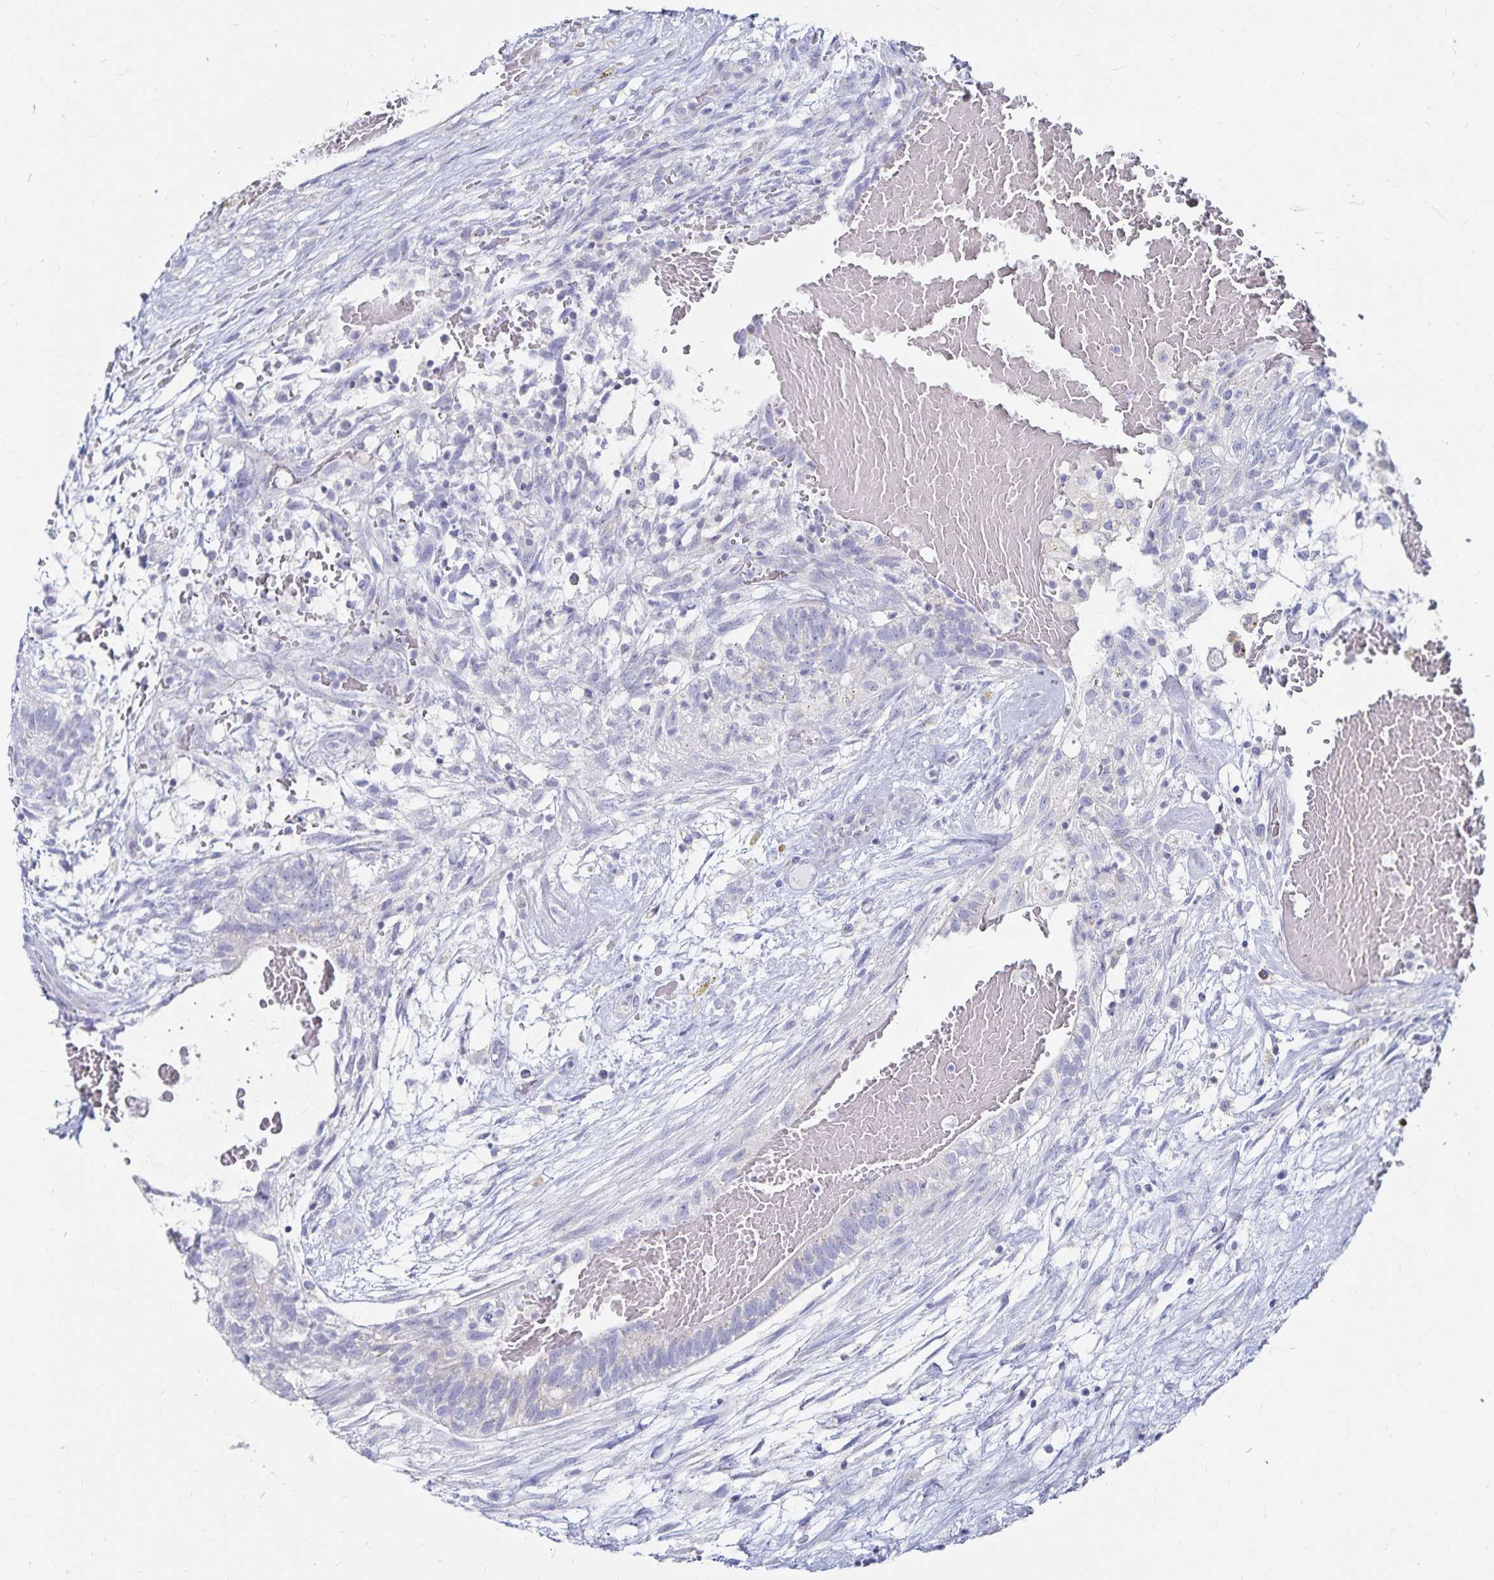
{"staining": {"intensity": "negative", "quantity": "none", "location": "none"}, "tissue": "testis cancer", "cell_type": "Tumor cells", "image_type": "cancer", "snomed": [{"axis": "morphology", "description": "Normal tissue, NOS"}, {"axis": "morphology", "description": "Carcinoma, Embryonal, NOS"}, {"axis": "topography", "description": "Testis"}], "caption": "An IHC micrograph of testis embryonal carcinoma is shown. There is no staining in tumor cells of testis embryonal carcinoma.", "gene": "TNIP1", "patient": {"sex": "male", "age": 32}}